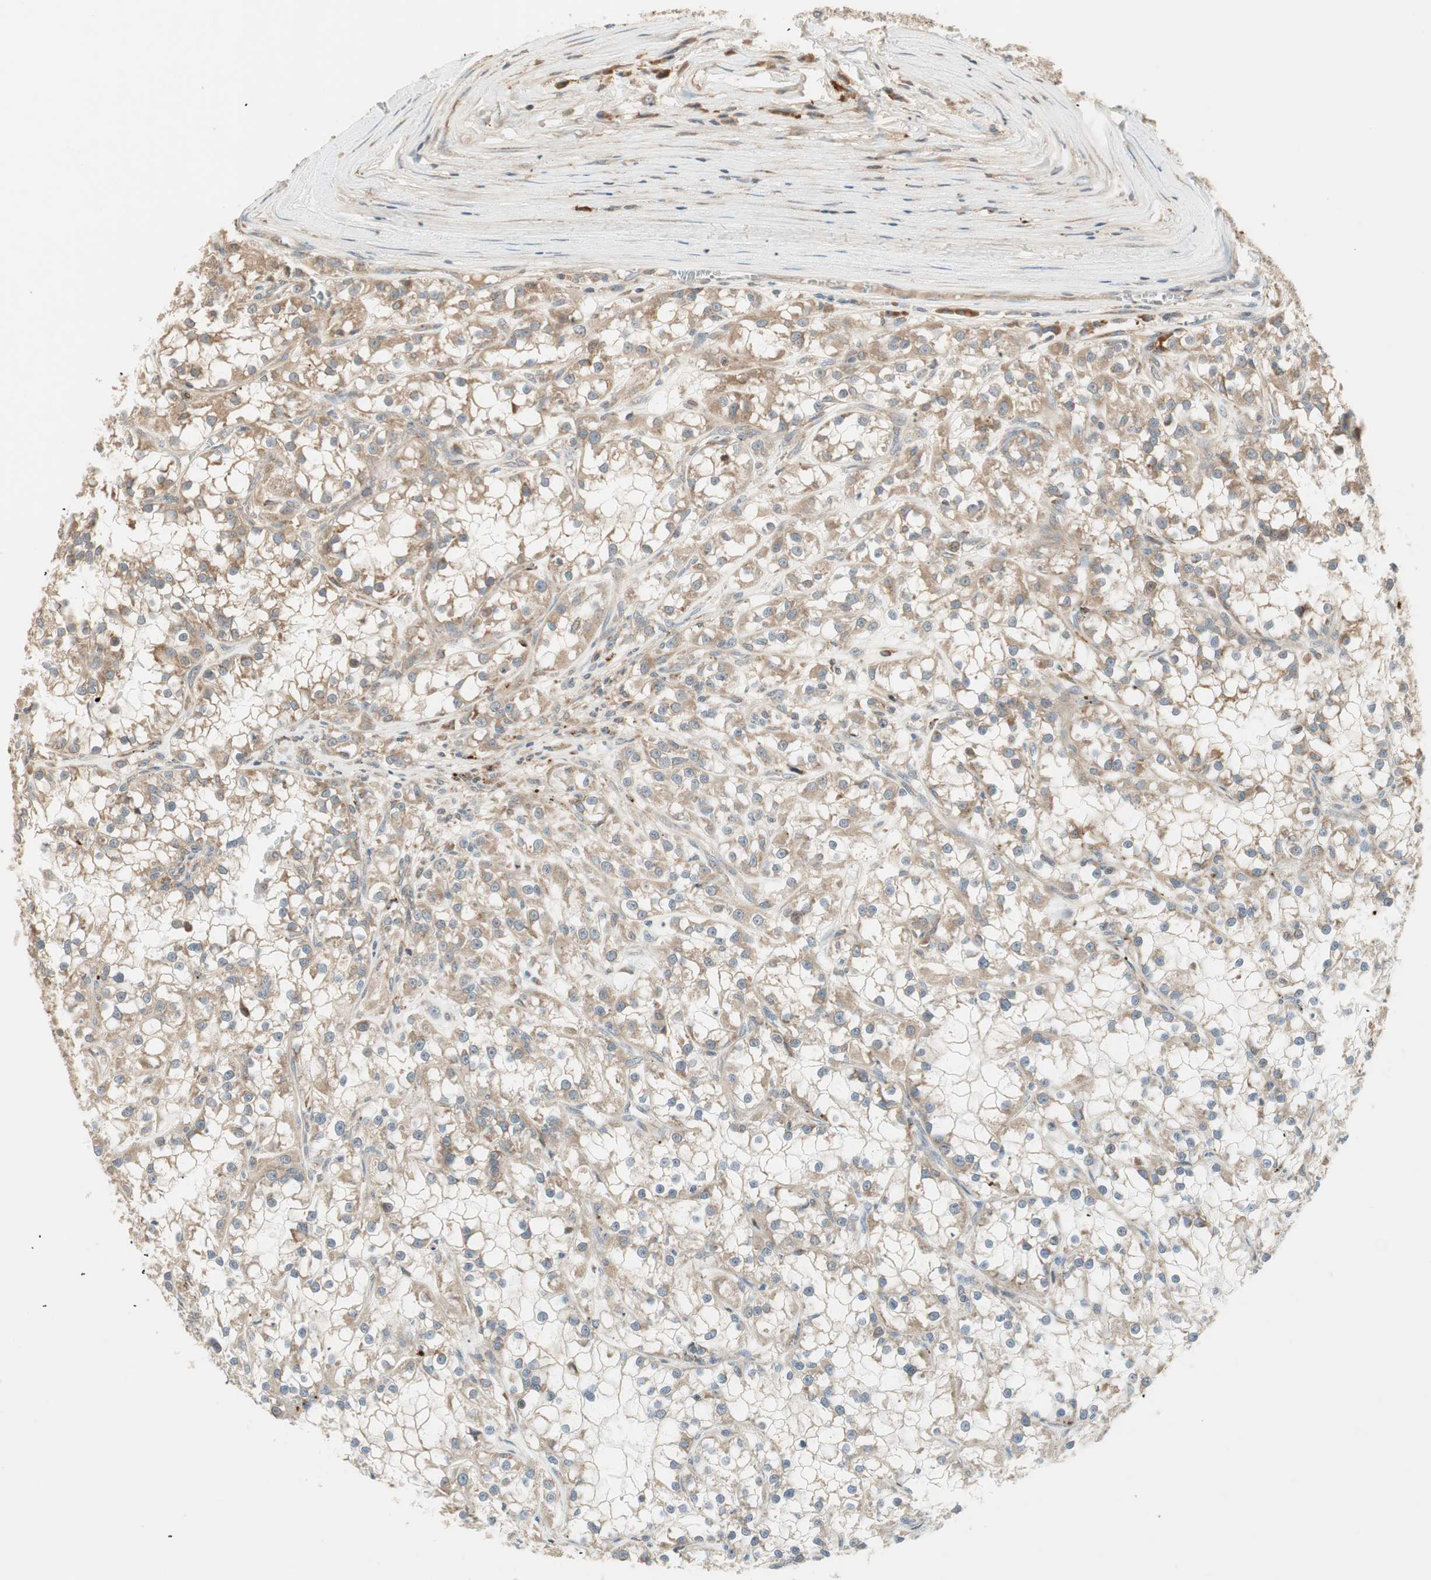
{"staining": {"intensity": "weak", "quantity": ">75%", "location": "cytoplasmic/membranous"}, "tissue": "renal cancer", "cell_type": "Tumor cells", "image_type": "cancer", "snomed": [{"axis": "morphology", "description": "Adenocarcinoma, NOS"}, {"axis": "topography", "description": "Kidney"}], "caption": "Immunohistochemistry photomicrograph of neoplastic tissue: renal adenocarcinoma stained using immunohistochemistry displays low levels of weak protein expression localized specifically in the cytoplasmic/membranous of tumor cells, appearing as a cytoplasmic/membranous brown color.", "gene": "SFRP1", "patient": {"sex": "female", "age": 52}}